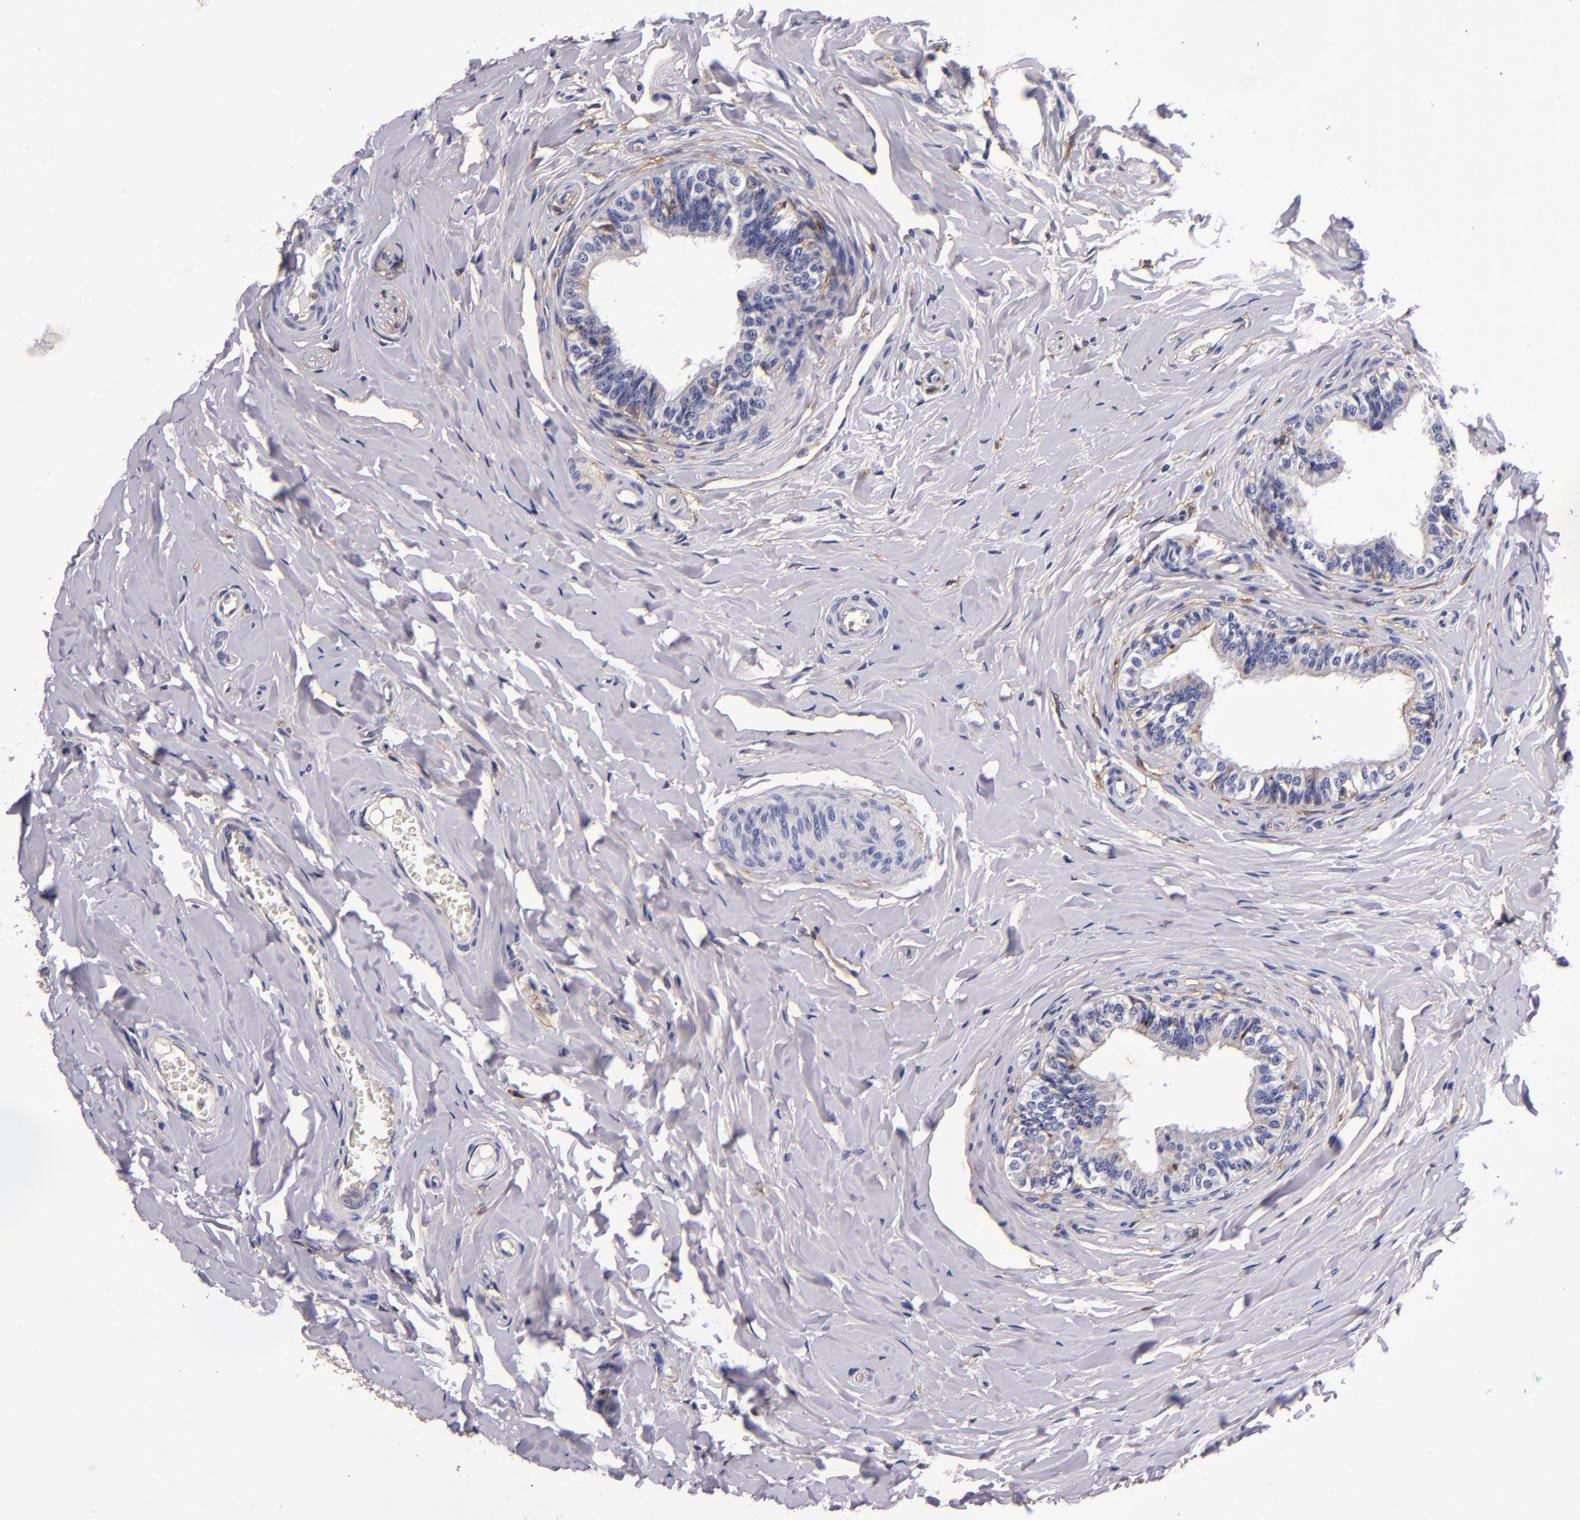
{"staining": {"intensity": "weak", "quantity": "25%-75%", "location": "cytoplasmic/membranous"}, "tissue": "epididymis", "cell_type": "Glandular cells", "image_type": "normal", "snomed": [{"axis": "morphology", "description": "Normal tissue, NOS"}, {"axis": "topography", "description": "Soft tissue"}, {"axis": "topography", "description": "Epididymis"}], "caption": "DAB immunohistochemical staining of unremarkable epididymis exhibits weak cytoplasmic/membranous protein positivity in approximately 25%-75% of glandular cells. Immunohistochemistry (ihc) stains the protein of interest in brown and the nuclei are stained blue.", "gene": "SIRPA", "patient": {"sex": "male", "age": 26}}